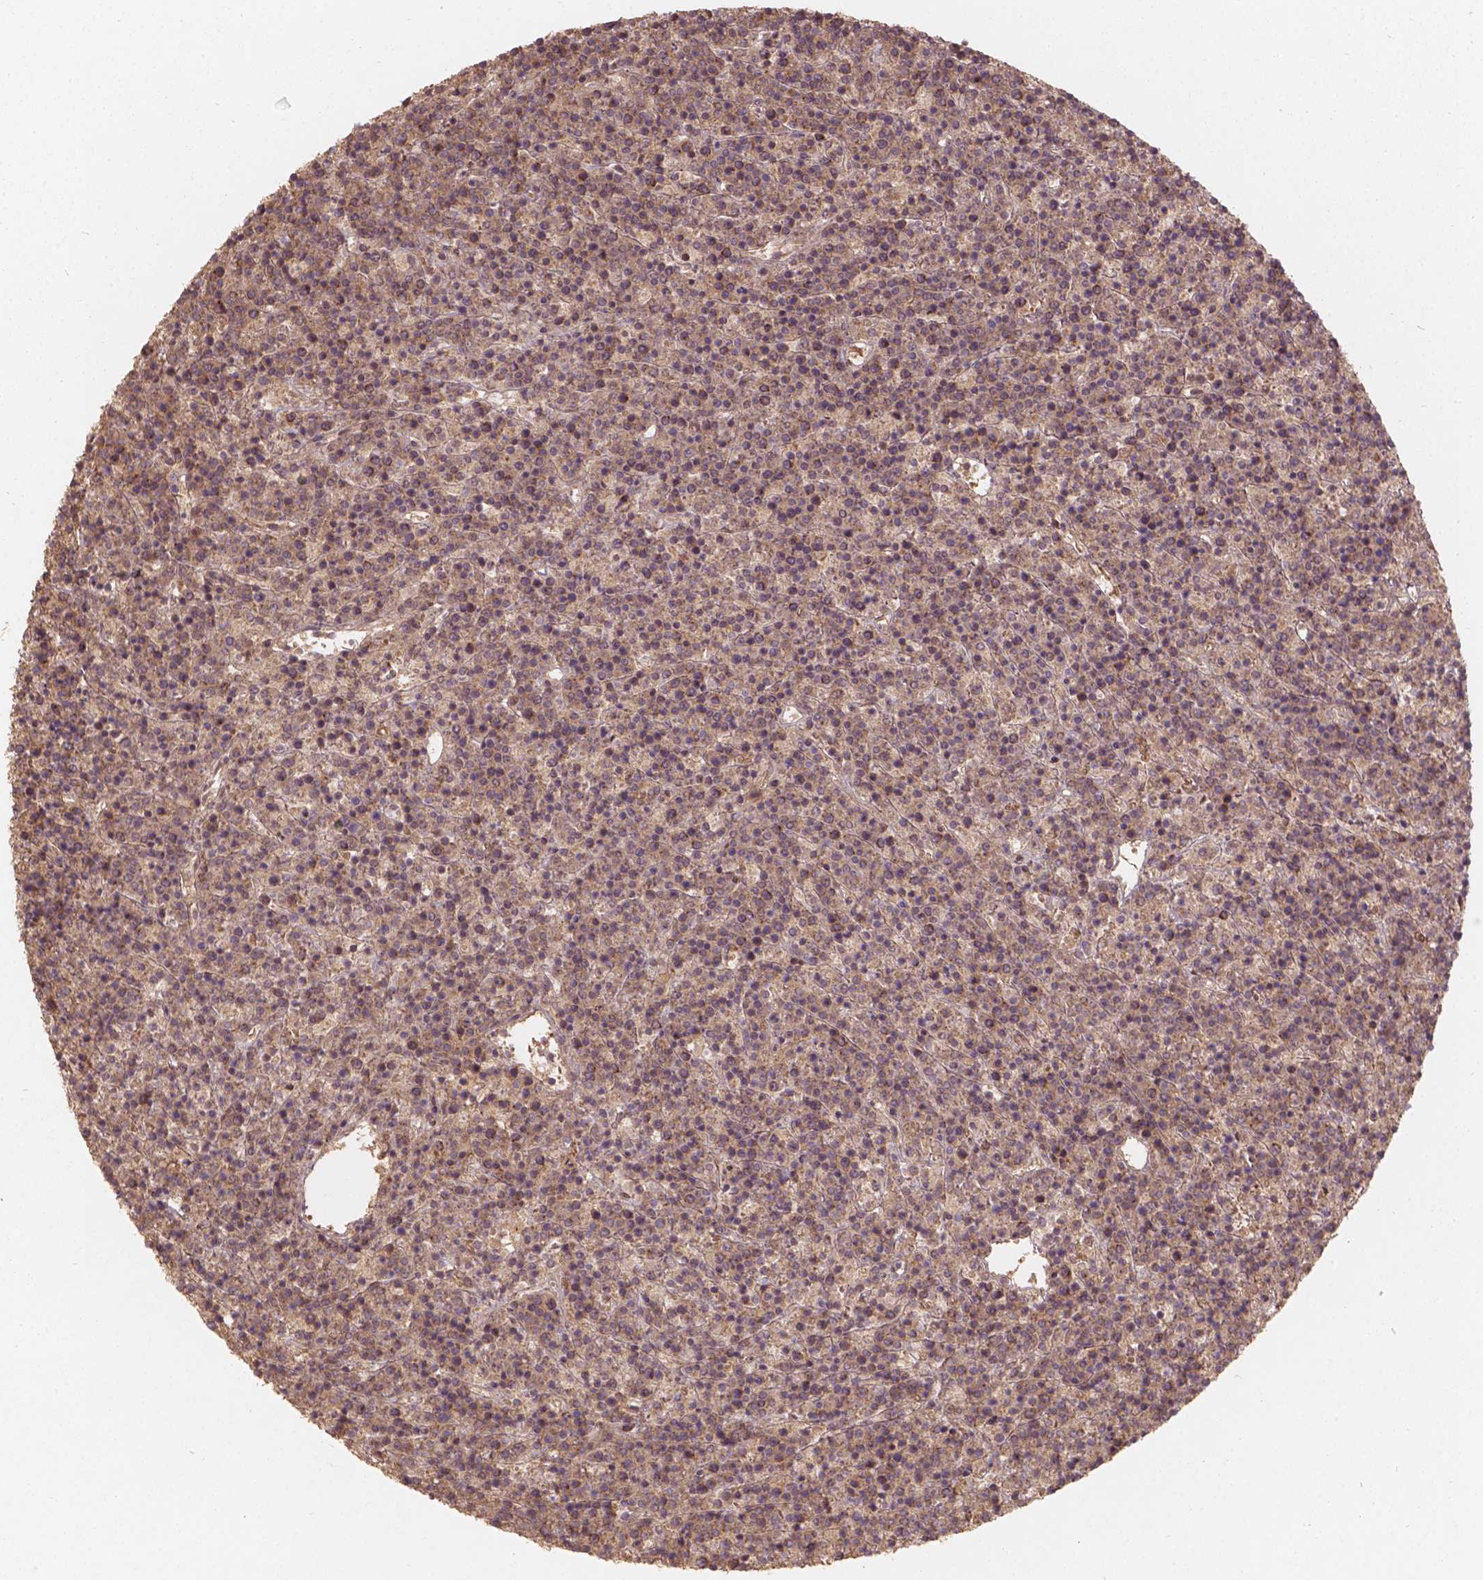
{"staining": {"intensity": "moderate", "quantity": ">75%", "location": "cytoplasmic/membranous"}, "tissue": "lymphoma", "cell_type": "Tumor cells", "image_type": "cancer", "snomed": [{"axis": "morphology", "description": "Malignant lymphoma, non-Hodgkin's type, High grade"}, {"axis": "topography", "description": "Ovary"}], "caption": "Immunohistochemical staining of human lymphoma shows medium levels of moderate cytoplasmic/membranous positivity in approximately >75% of tumor cells.", "gene": "XPR1", "patient": {"sex": "female", "age": 56}}